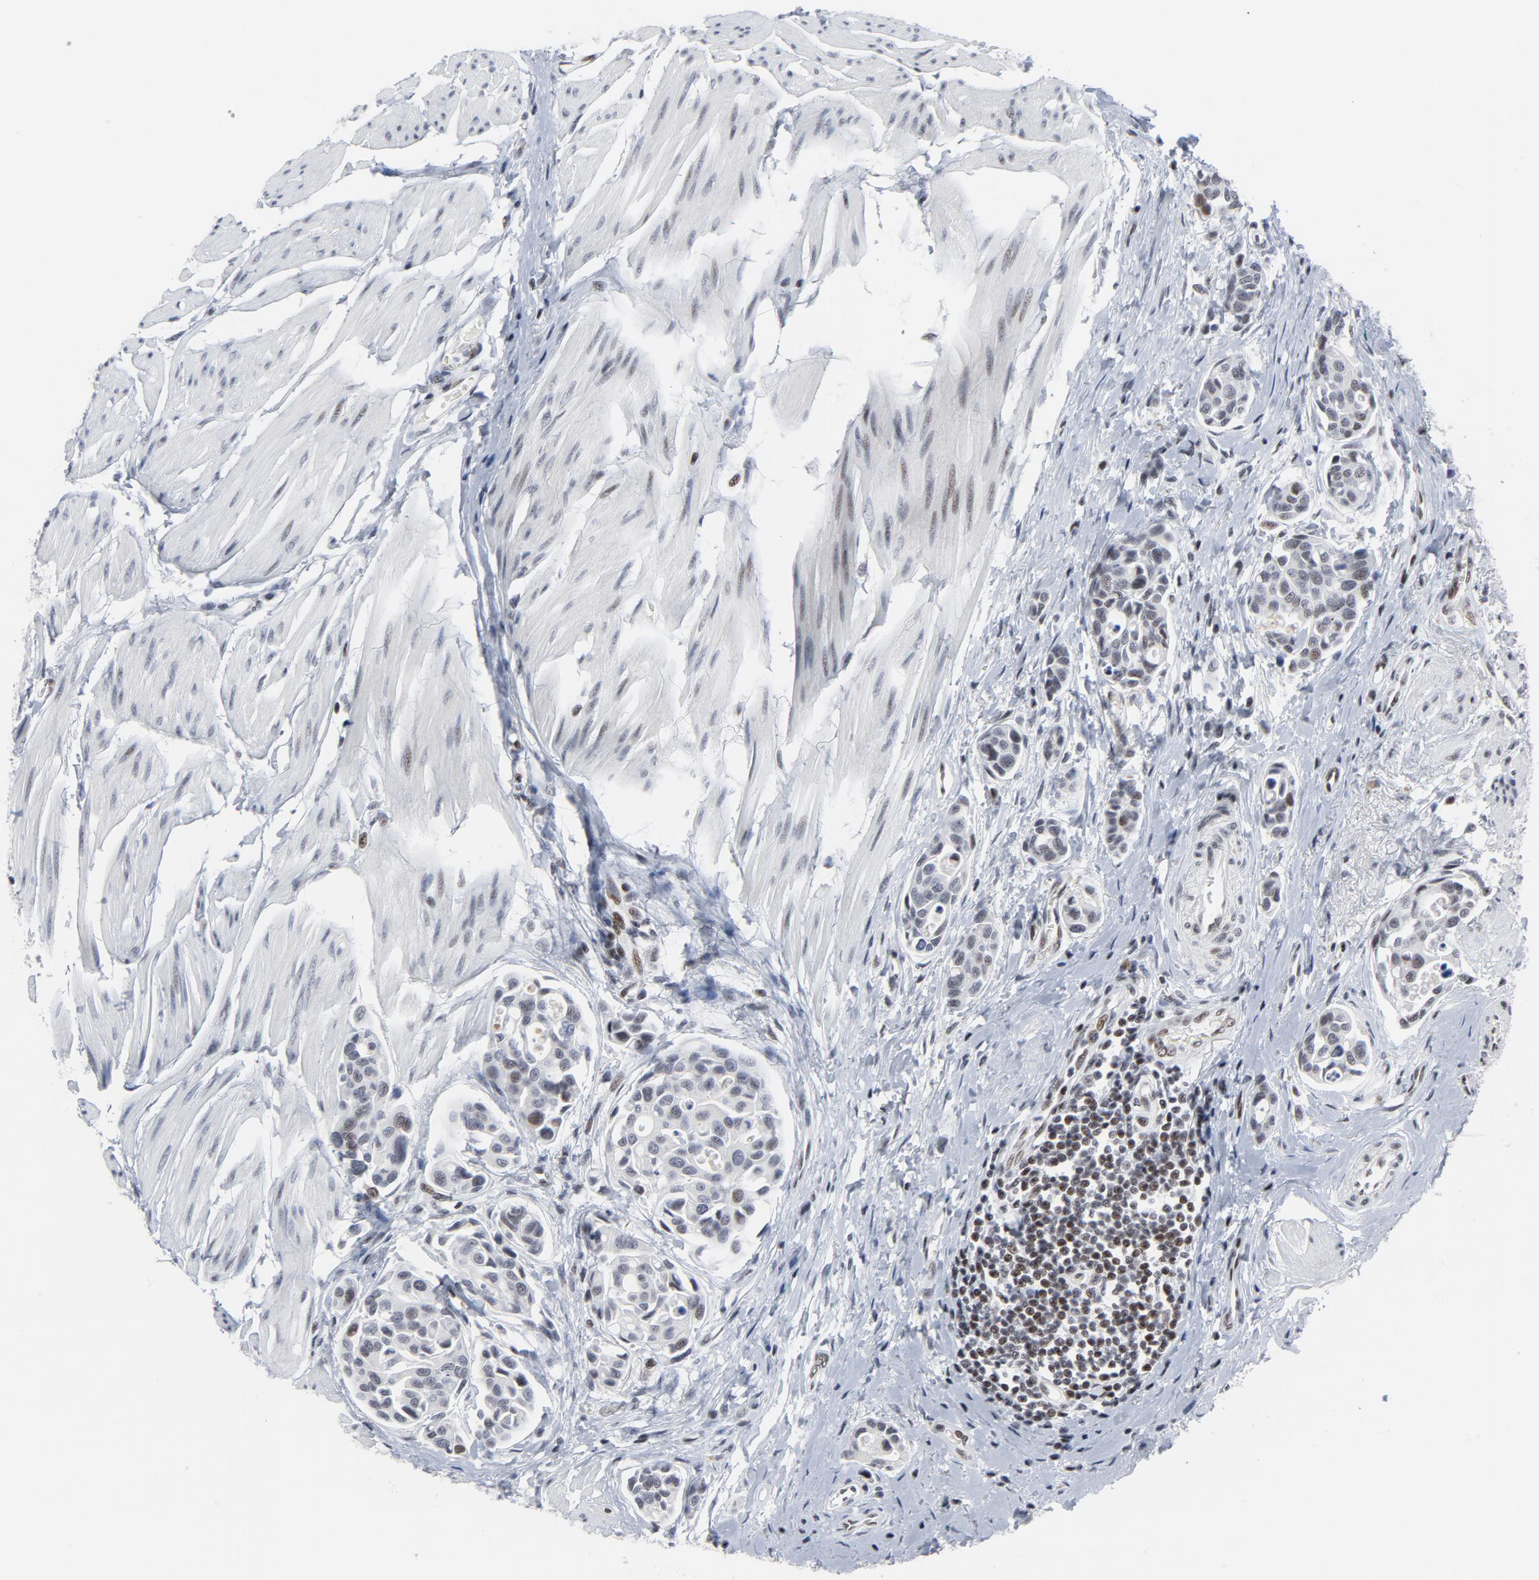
{"staining": {"intensity": "weak", "quantity": "<25%", "location": "nuclear"}, "tissue": "urothelial cancer", "cell_type": "Tumor cells", "image_type": "cancer", "snomed": [{"axis": "morphology", "description": "Urothelial carcinoma, High grade"}, {"axis": "topography", "description": "Urinary bladder"}], "caption": "IHC of human urothelial cancer demonstrates no positivity in tumor cells. Brightfield microscopy of immunohistochemistry stained with DAB (3,3'-diaminobenzidine) (brown) and hematoxylin (blue), captured at high magnification.", "gene": "GABPA", "patient": {"sex": "male", "age": 78}}